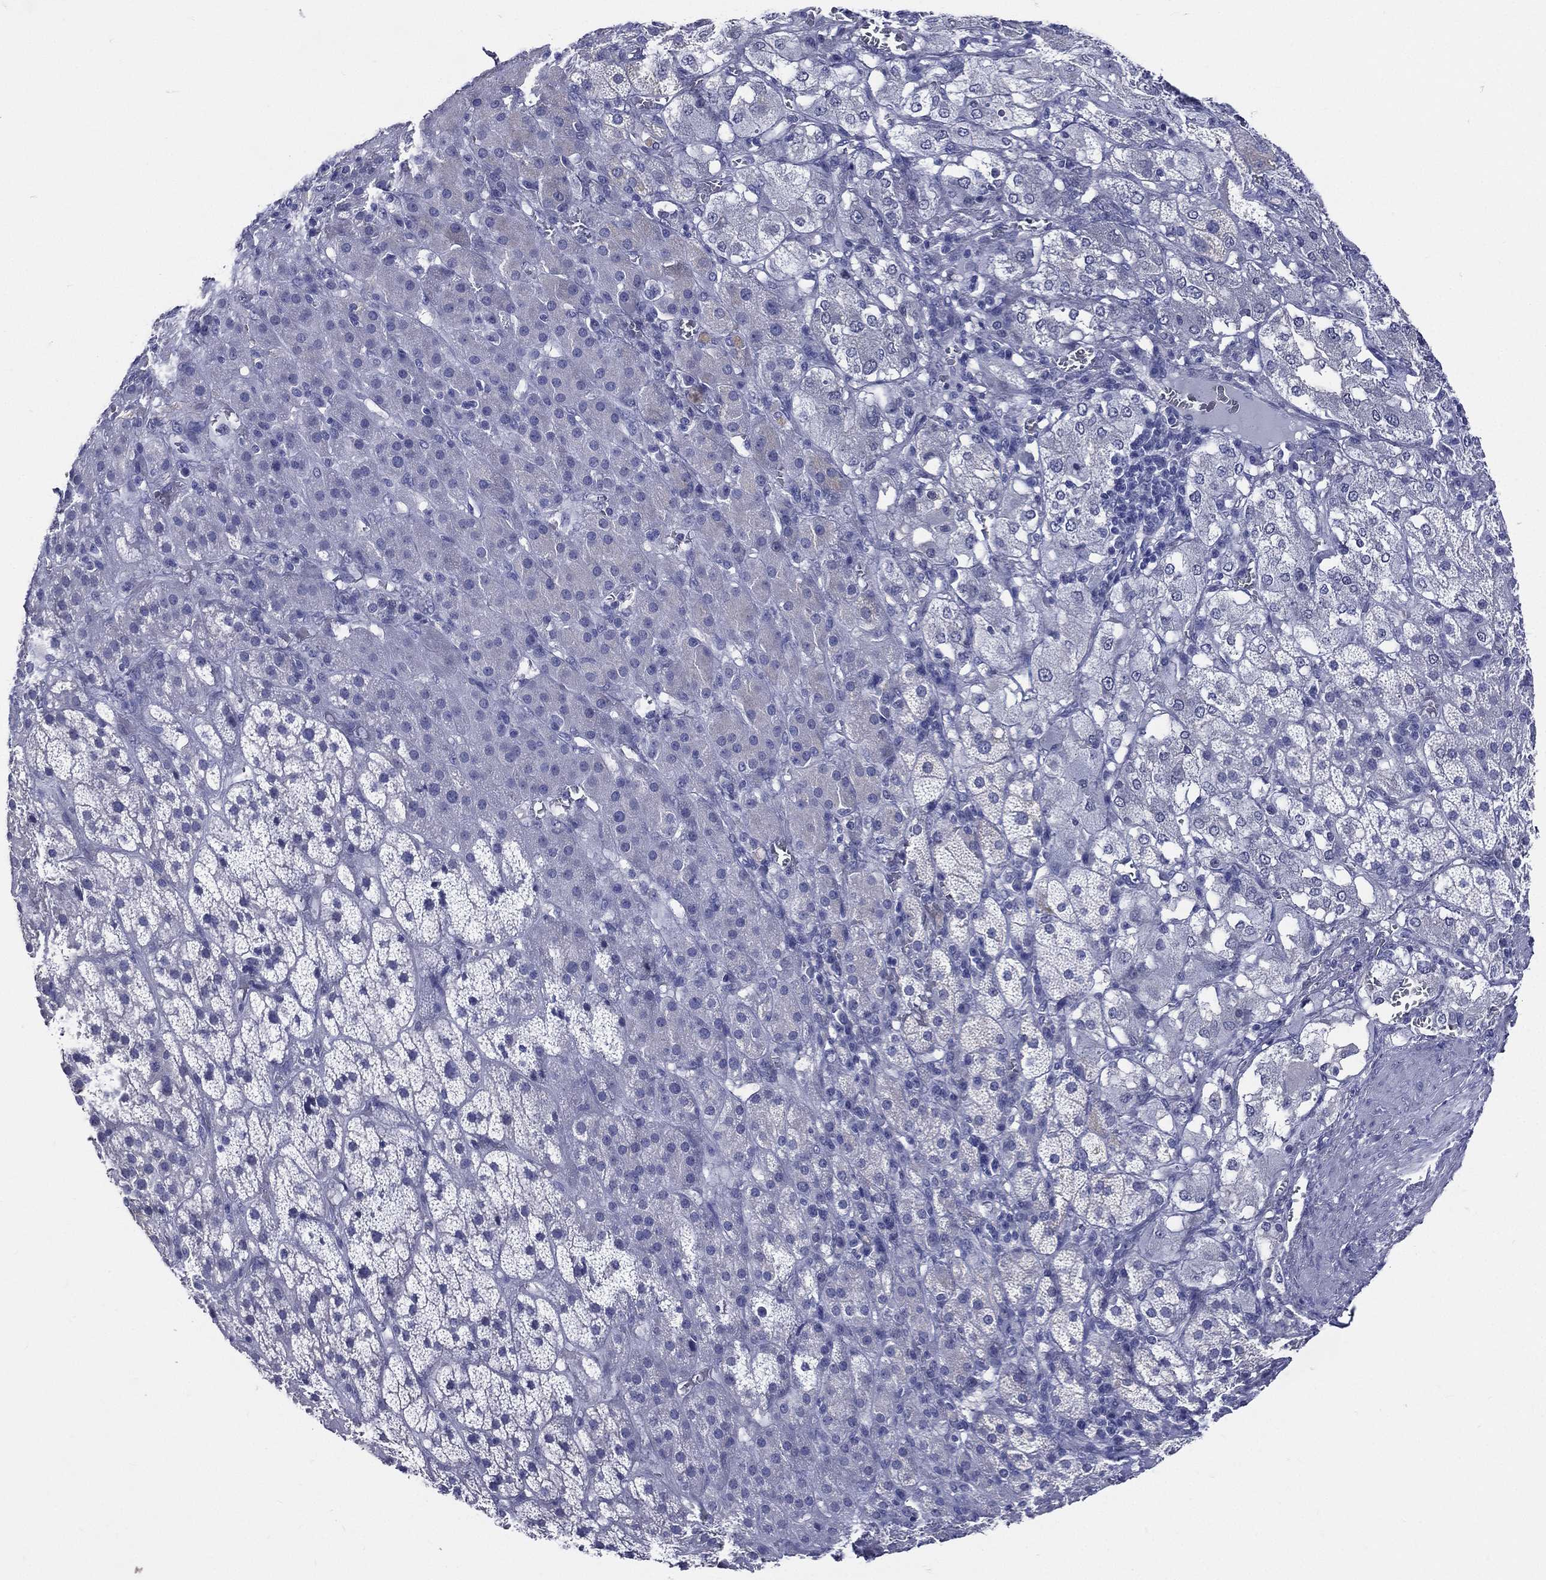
{"staining": {"intensity": "negative", "quantity": "none", "location": "none"}, "tissue": "adrenal gland", "cell_type": "Glandular cells", "image_type": "normal", "snomed": [{"axis": "morphology", "description": "Normal tissue, NOS"}, {"axis": "topography", "description": "Adrenal gland"}], "caption": "Glandular cells are negative for protein expression in unremarkable human adrenal gland. (Stains: DAB (3,3'-diaminobenzidine) immunohistochemistry (IHC) with hematoxylin counter stain, Microscopy: brightfield microscopy at high magnification).", "gene": "DPYS", "patient": {"sex": "male", "age": 70}}